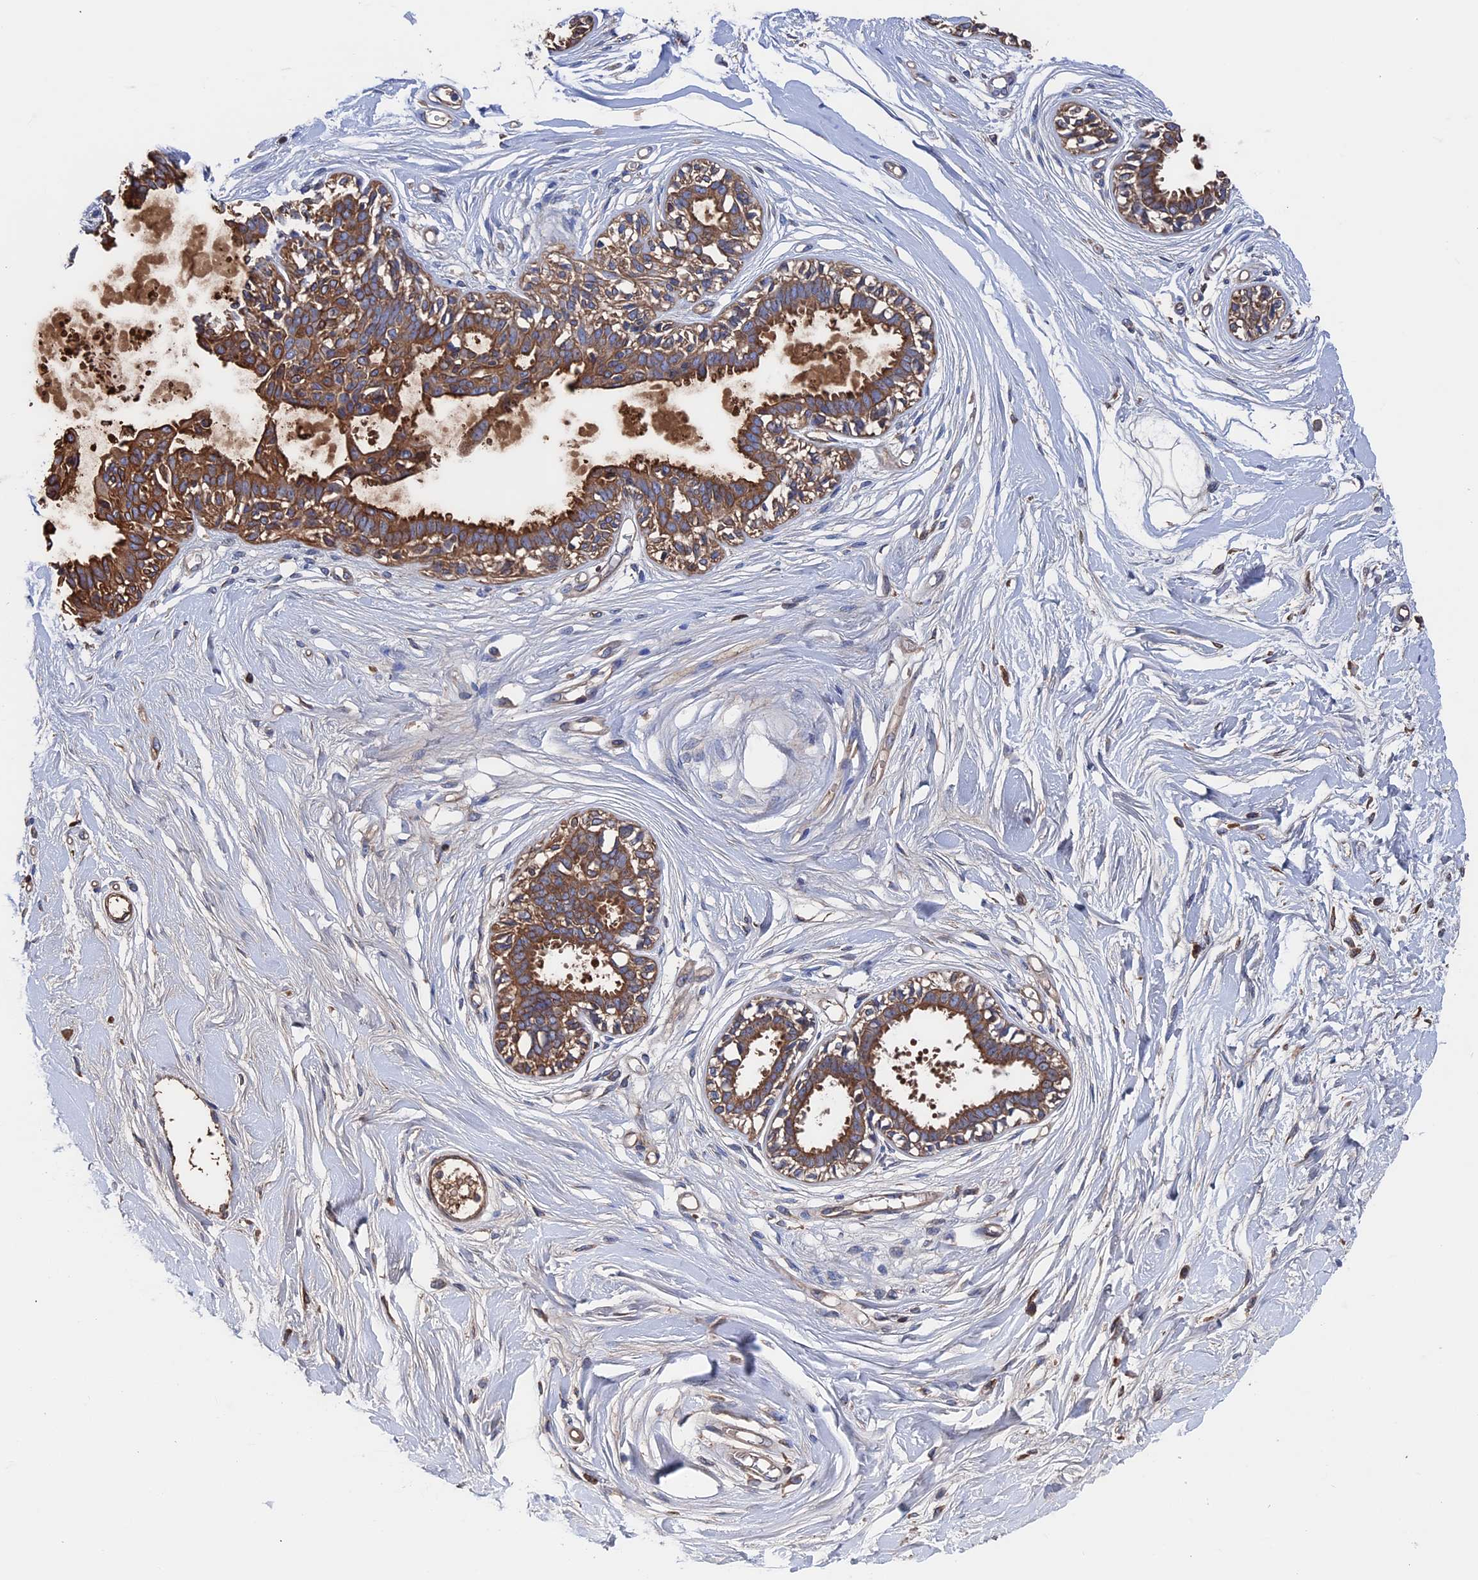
{"staining": {"intensity": "weak", "quantity": "25%-75%", "location": "cytoplasmic/membranous"}, "tissue": "breast", "cell_type": "Adipocytes", "image_type": "normal", "snomed": [{"axis": "morphology", "description": "Normal tissue, NOS"}, {"axis": "topography", "description": "Breast"}], "caption": "IHC (DAB) staining of unremarkable human breast displays weak cytoplasmic/membranous protein positivity in approximately 25%-75% of adipocytes.", "gene": "RPUSD1", "patient": {"sex": "female", "age": 45}}